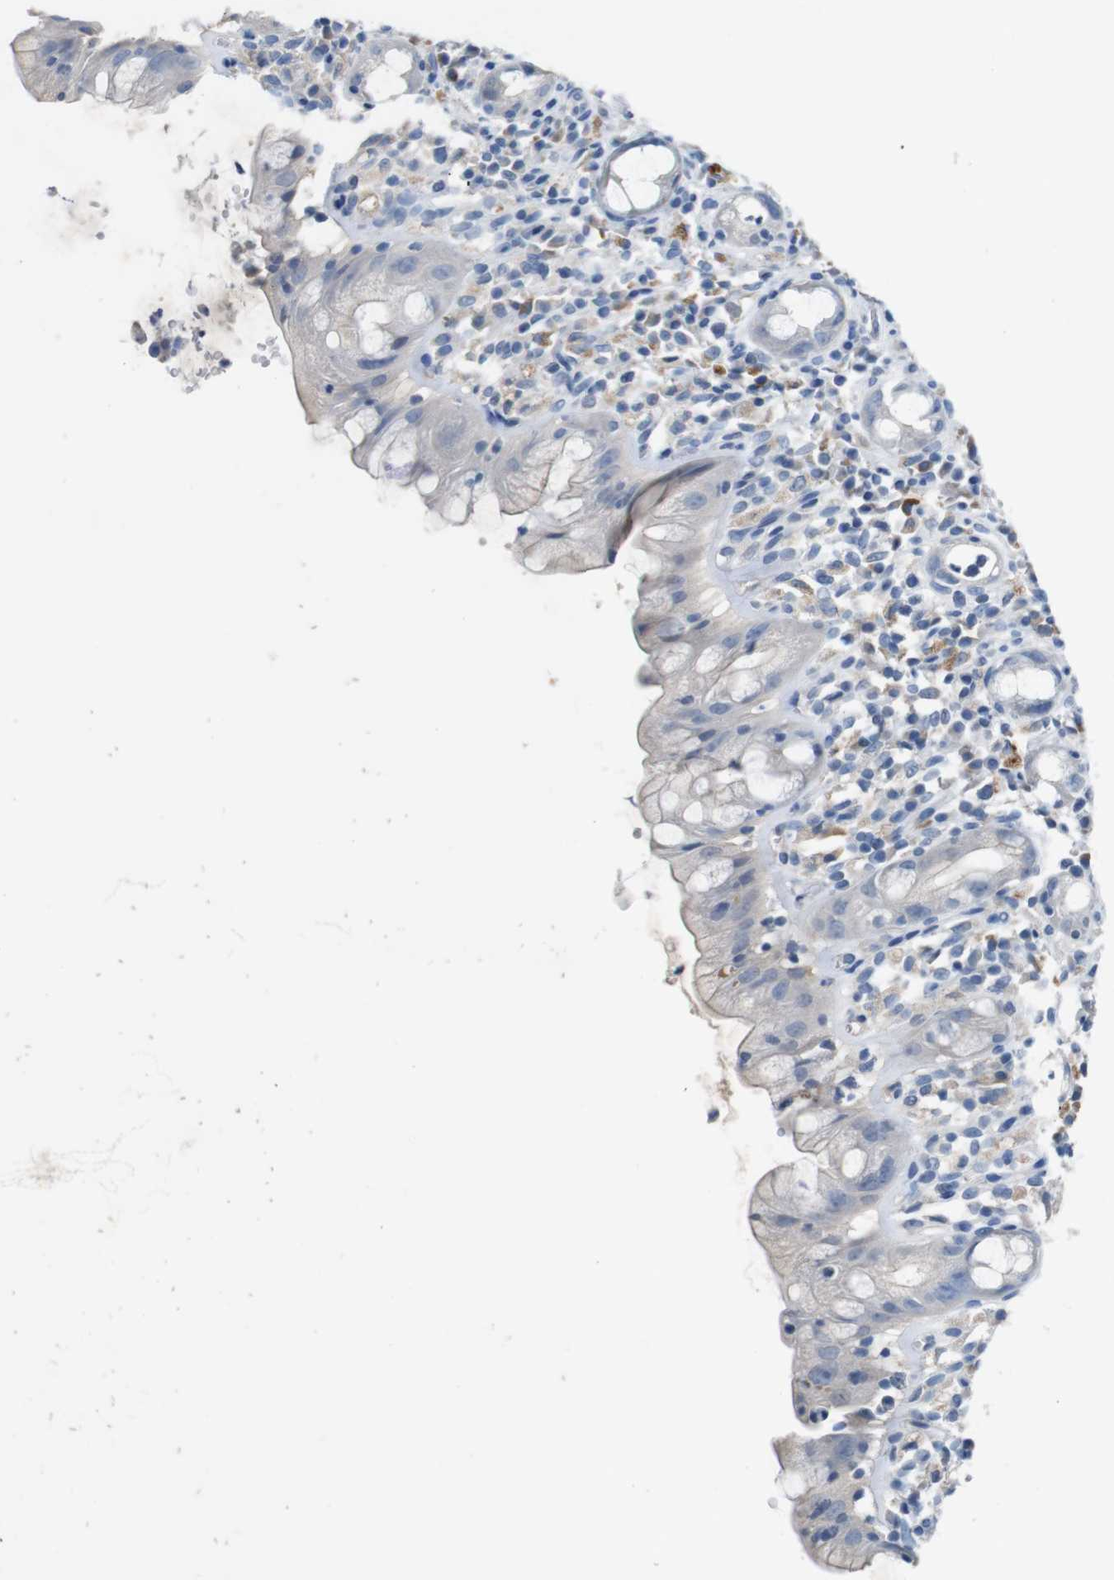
{"staining": {"intensity": "negative", "quantity": "none", "location": "none"}, "tissue": "rectum", "cell_type": "Glandular cells", "image_type": "normal", "snomed": [{"axis": "morphology", "description": "Normal tissue, NOS"}, {"axis": "topography", "description": "Rectum"}], "caption": "A high-resolution photomicrograph shows IHC staining of unremarkable rectum, which shows no significant expression in glandular cells.", "gene": "SLC2A8", "patient": {"sex": "male", "age": 44}}